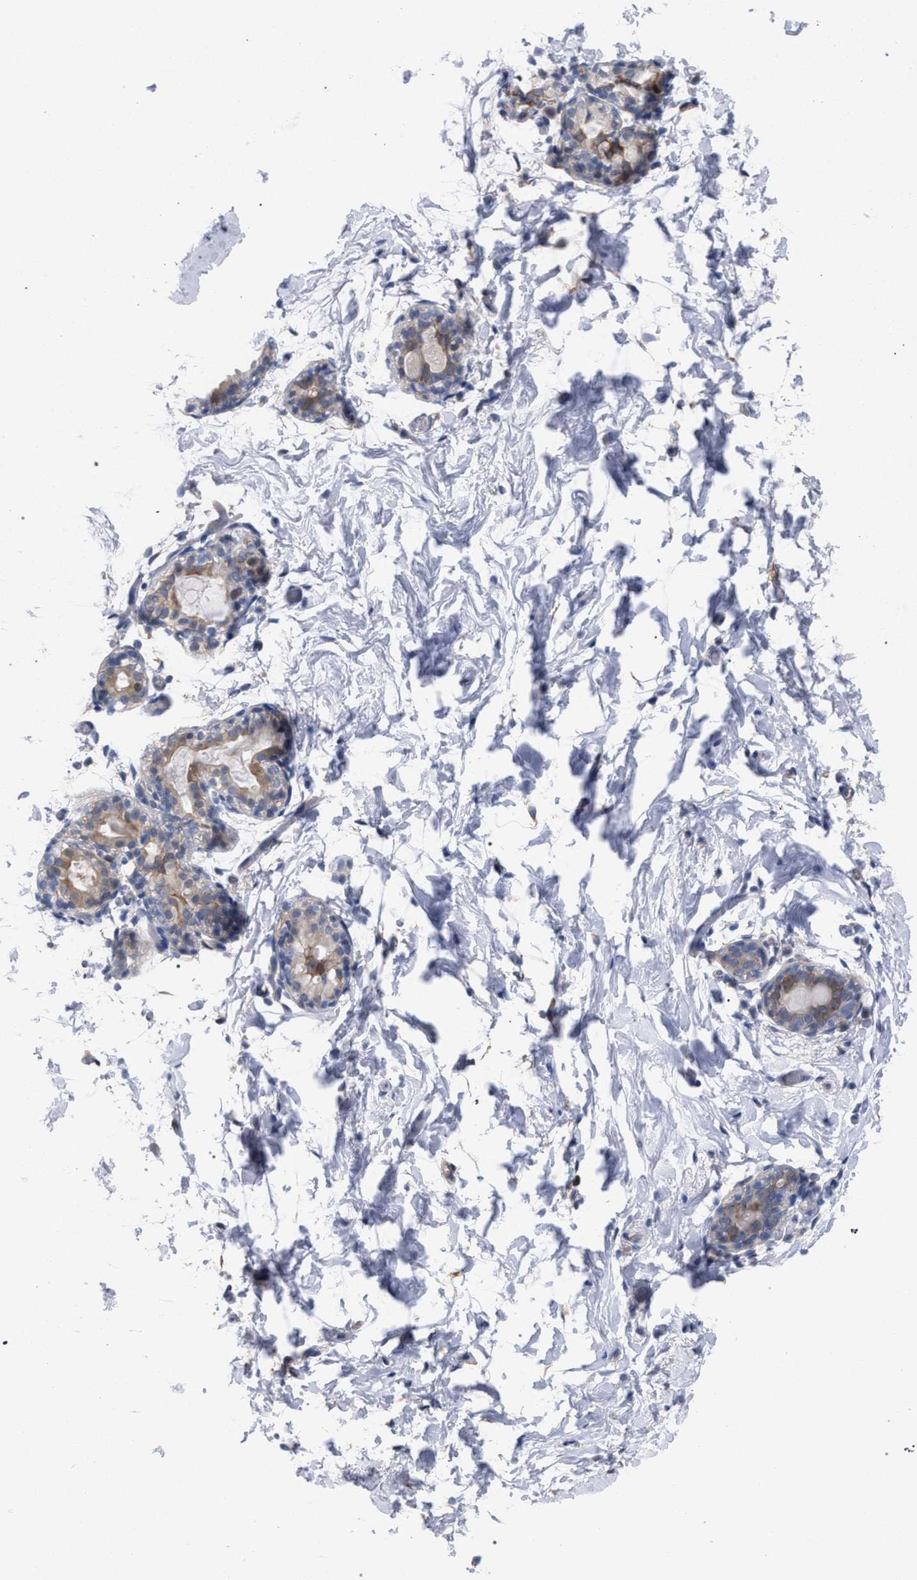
{"staining": {"intensity": "negative", "quantity": "none", "location": "none"}, "tissue": "breast", "cell_type": "Adipocytes", "image_type": "normal", "snomed": [{"axis": "morphology", "description": "Normal tissue, NOS"}, {"axis": "topography", "description": "Breast"}], "caption": "Immunohistochemistry micrograph of unremarkable human breast stained for a protein (brown), which demonstrates no positivity in adipocytes.", "gene": "FHOD3", "patient": {"sex": "female", "age": 62}}